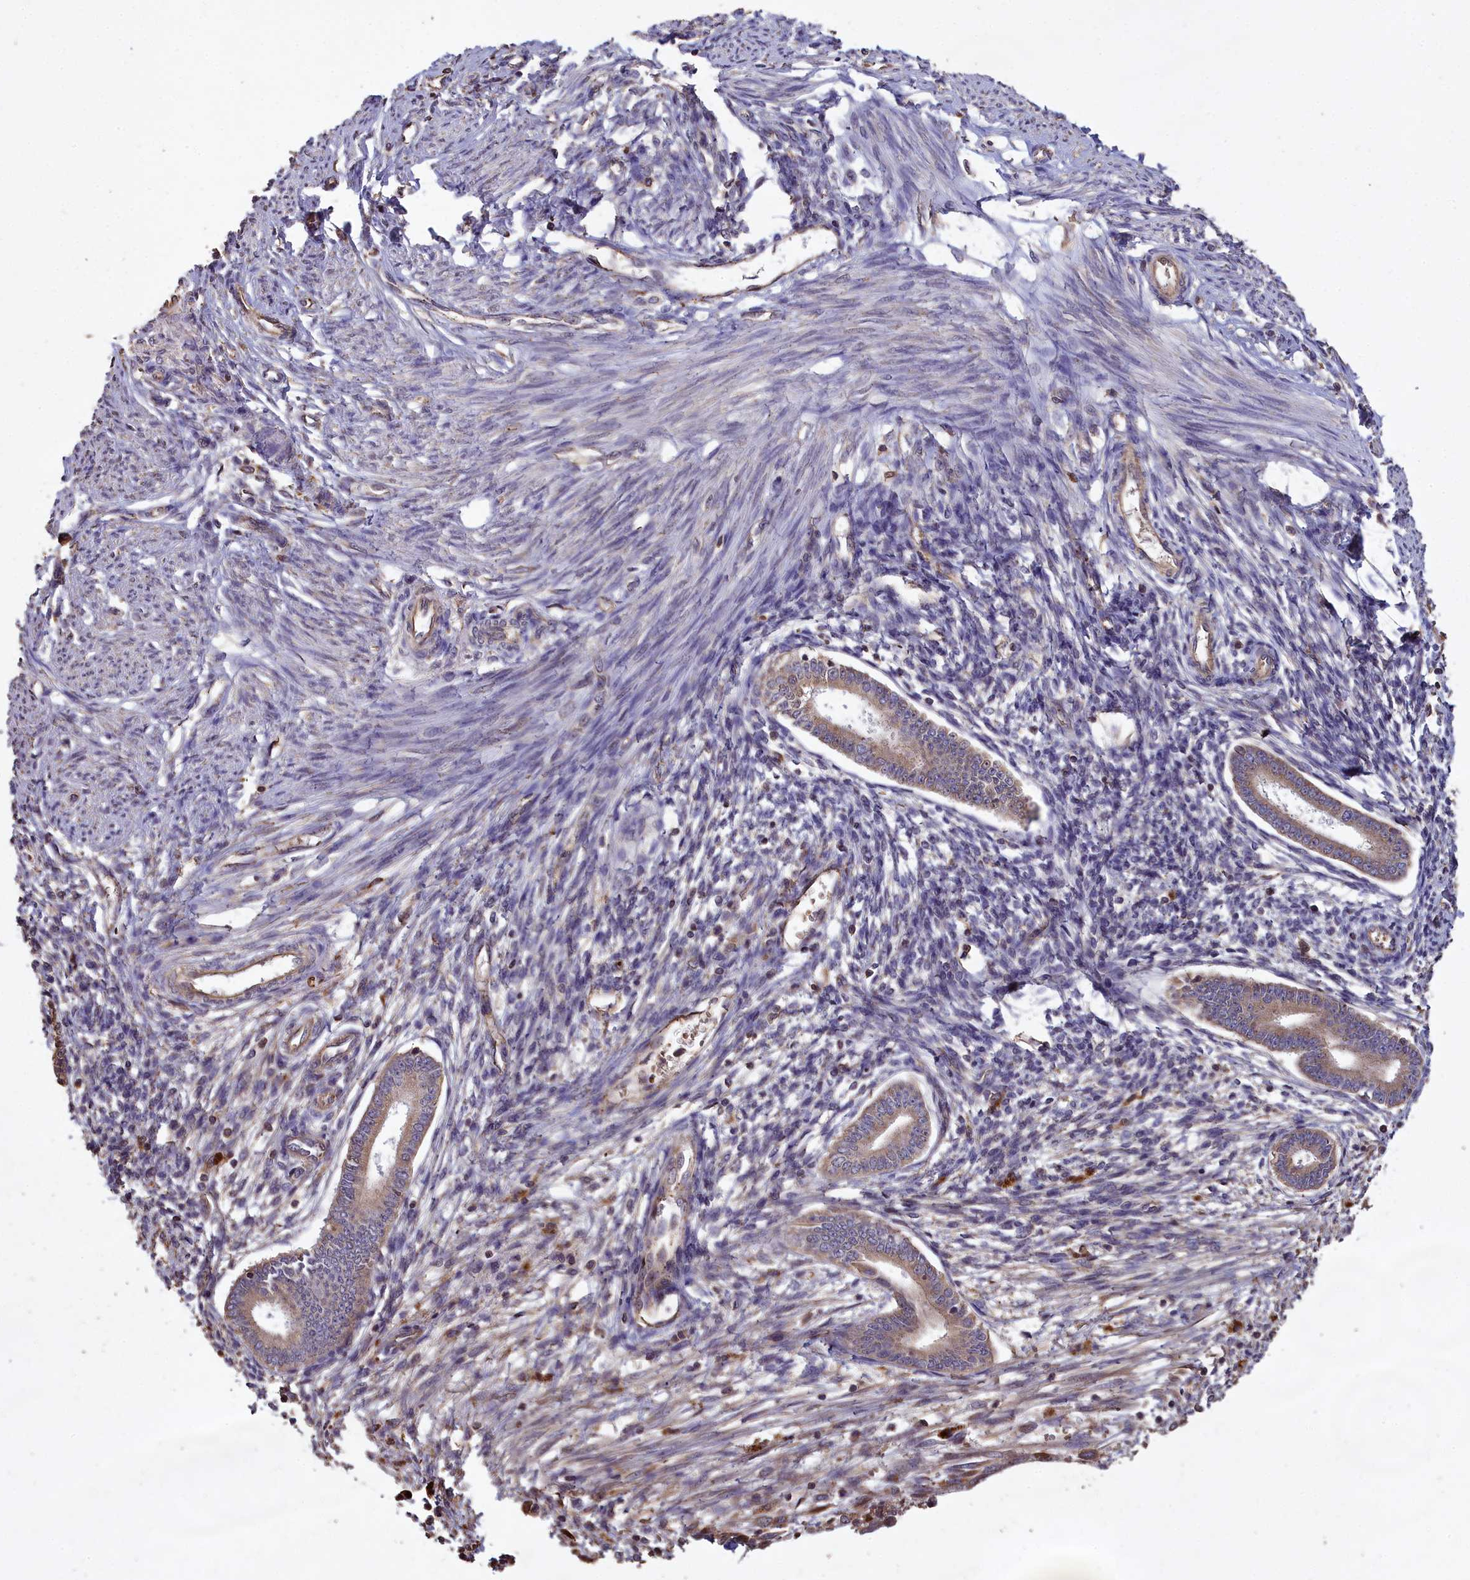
{"staining": {"intensity": "weak", "quantity": "25%-75%", "location": "nuclear"}, "tissue": "endometrium", "cell_type": "Cells in endometrial stroma", "image_type": "normal", "snomed": [{"axis": "morphology", "description": "Normal tissue, NOS"}, {"axis": "topography", "description": "Endometrium"}], "caption": "Human endometrium stained with a brown dye exhibits weak nuclear positive staining in approximately 25%-75% of cells in endometrial stroma.", "gene": "CLRN2", "patient": {"sex": "female", "age": 56}}